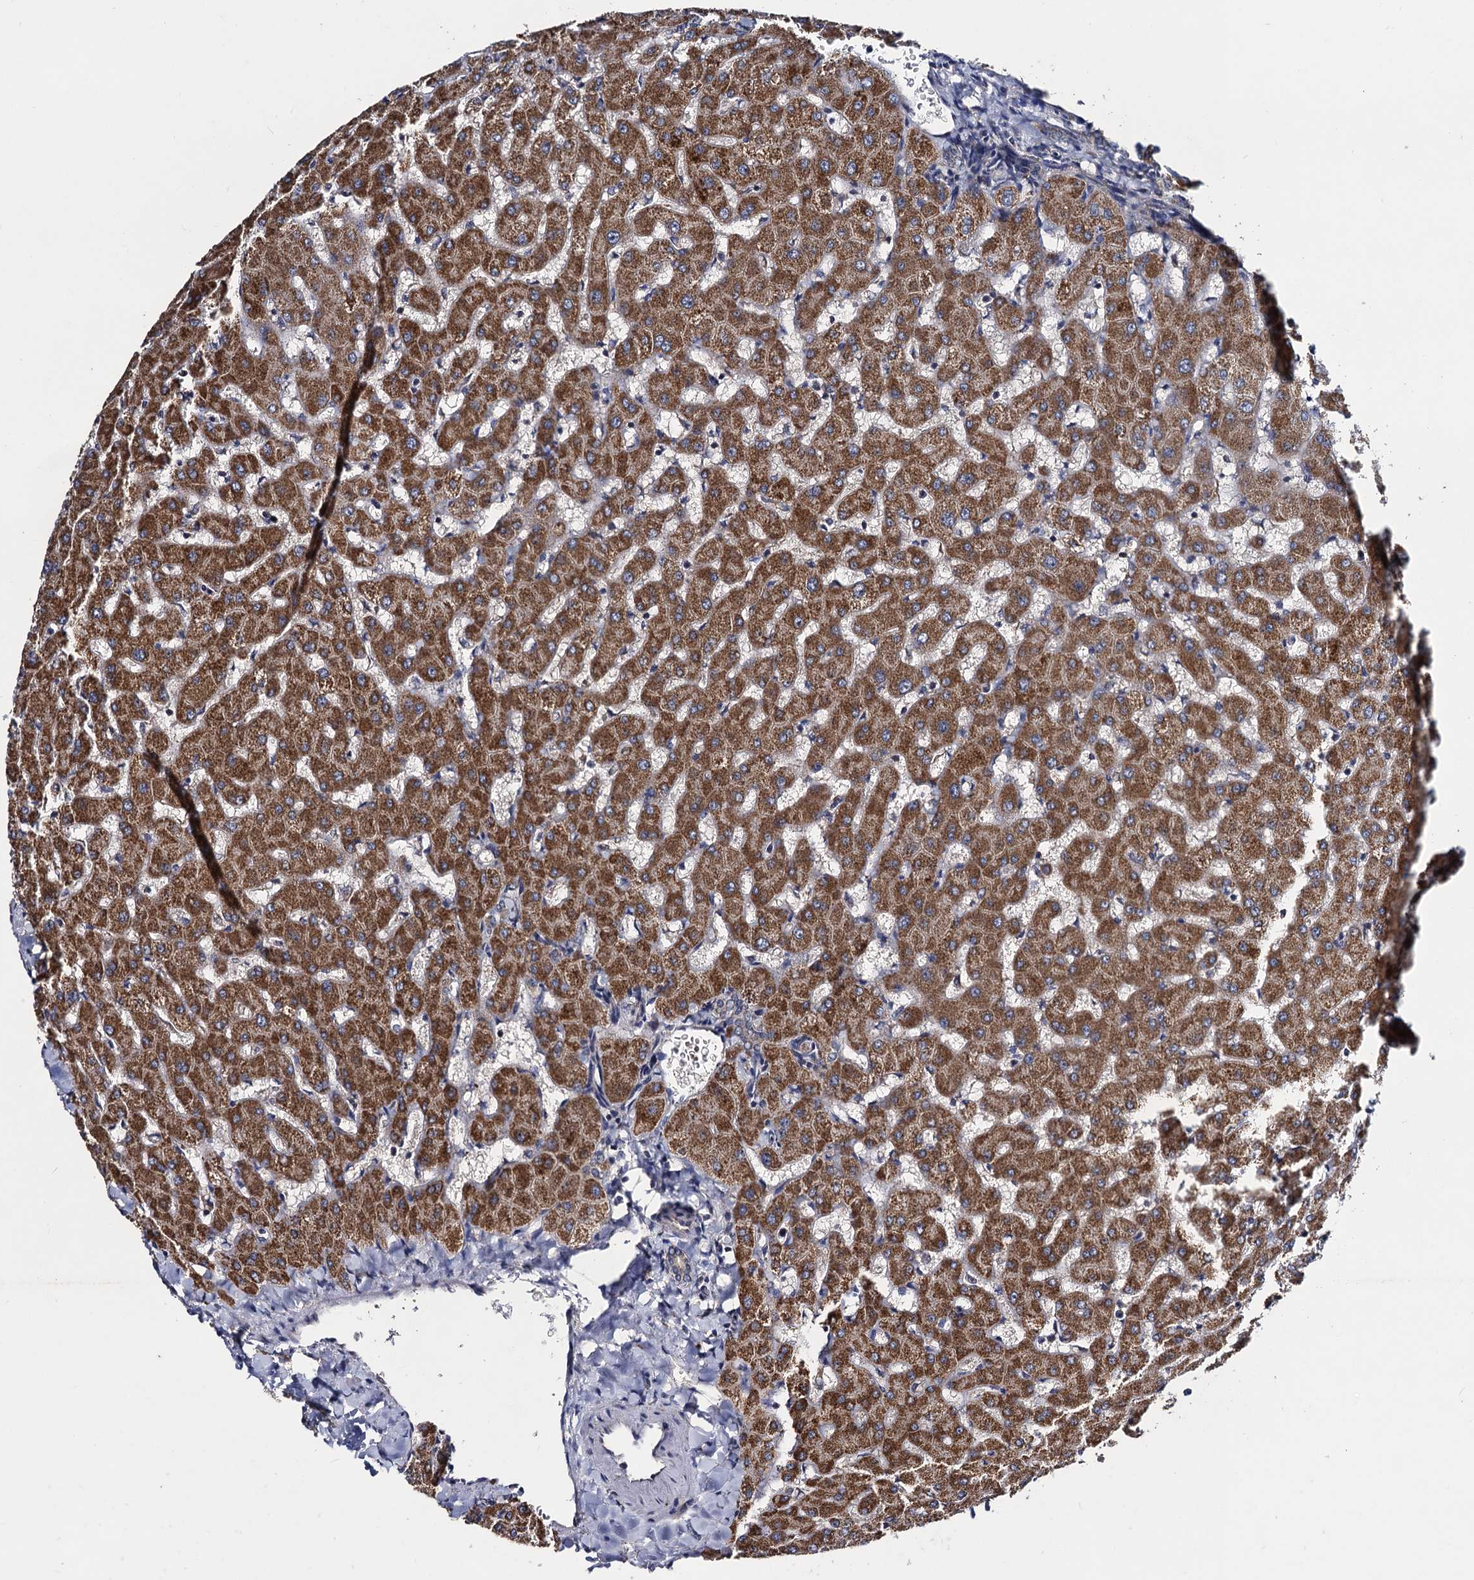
{"staining": {"intensity": "negative", "quantity": "none", "location": "none"}, "tissue": "liver", "cell_type": "Cholangiocytes", "image_type": "normal", "snomed": [{"axis": "morphology", "description": "Normal tissue, NOS"}, {"axis": "topography", "description": "Liver"}], "caption": "A photomicrograph of liver stained for a protein reveals no brown staining in cholangiocytes.", "gene": "VPS37D", "patient": {"sex": "female", "age": 63}}